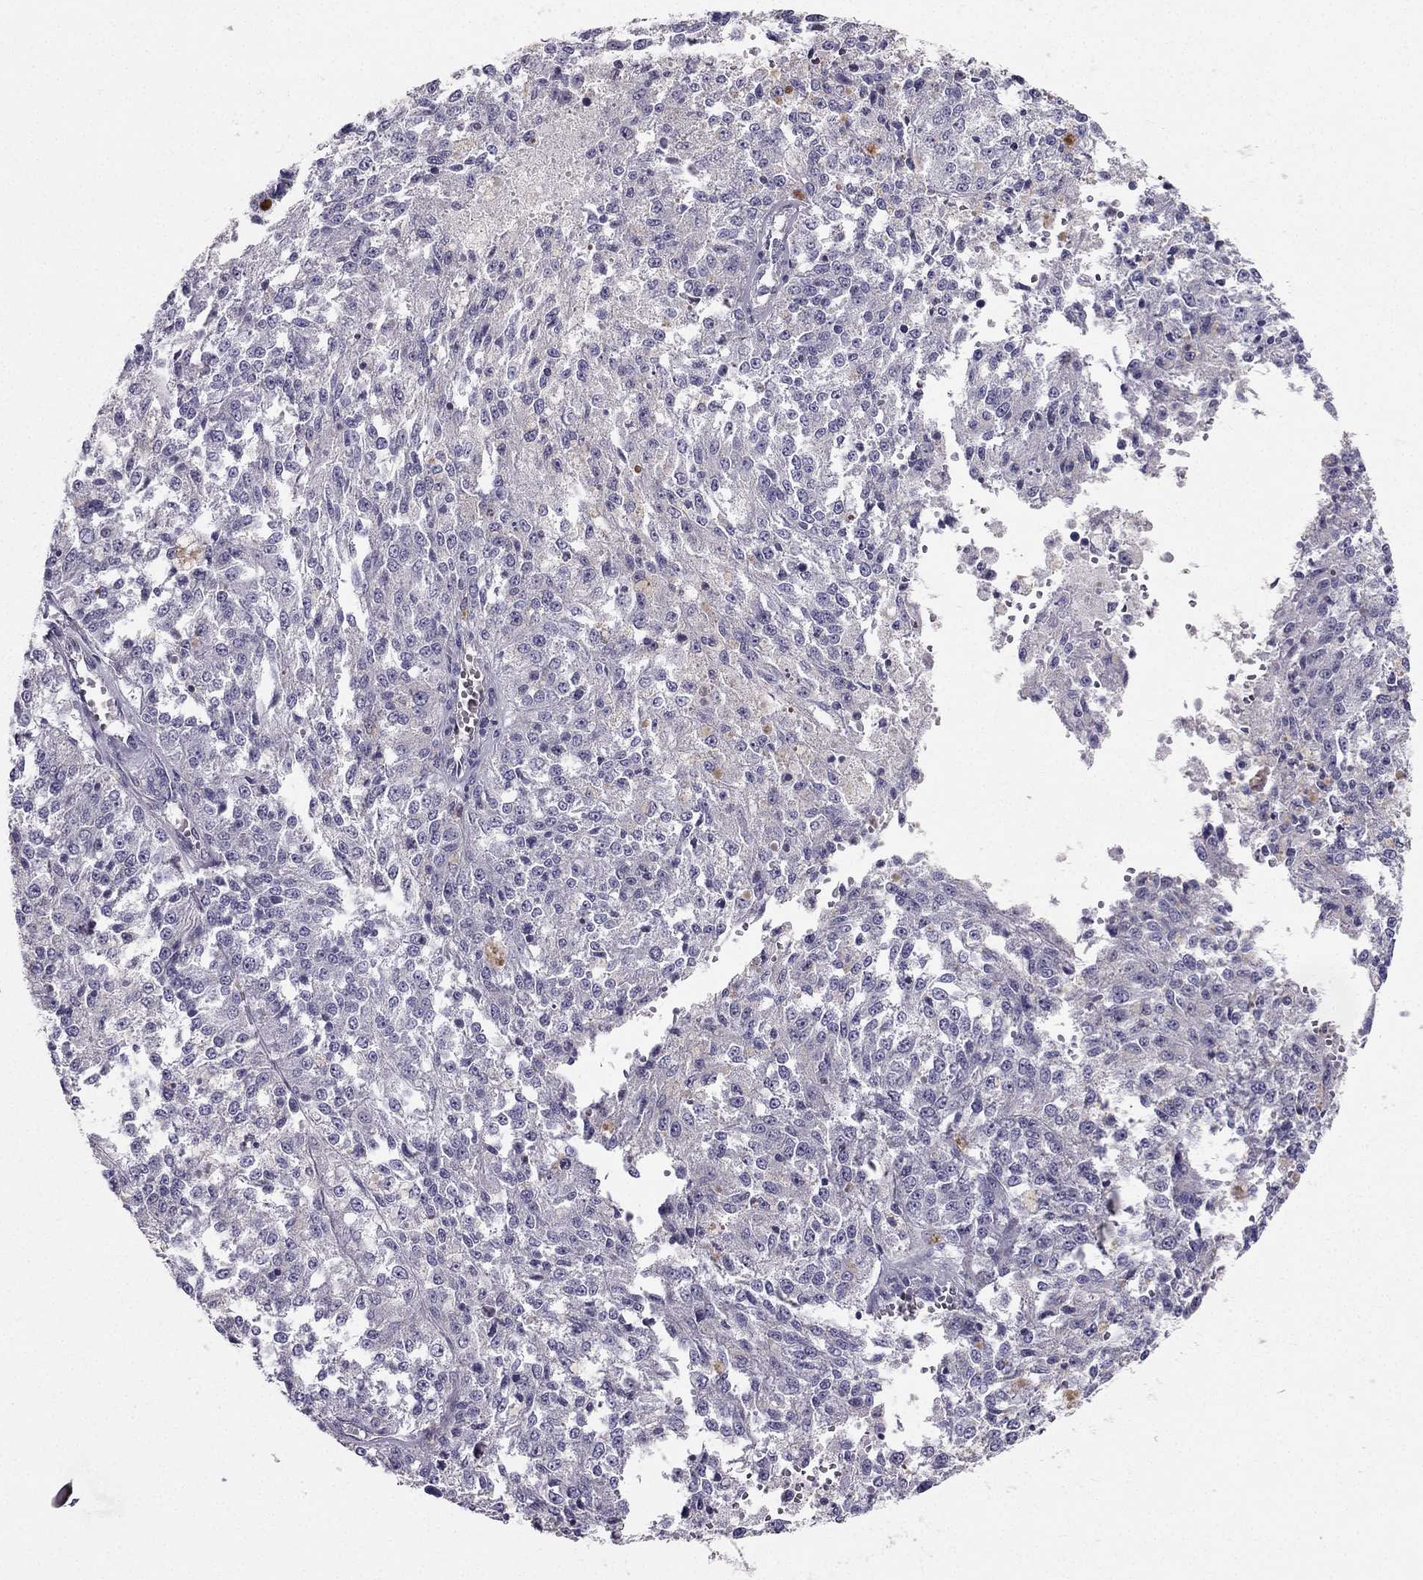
{"staining": {"intensity": "negative", "quantity": "none", "location": "none"}, "tissue": "melanoma", "cell_type": "Tumor cells", "image_type": "cancer", "snomed": [{"axis": "morphology", "description": "Malignant melanoma, Metastatic site"}, {"axis": "topography", "description": "Lymph node"}], "caption": "High power microscopy micrograph of an immunohistochemistry image of malignant melanoma (metastatic site), revealing no significant expression in tumor cells.", "gene": "SYT5", "patient": {"sex": "female", "age": 64}}